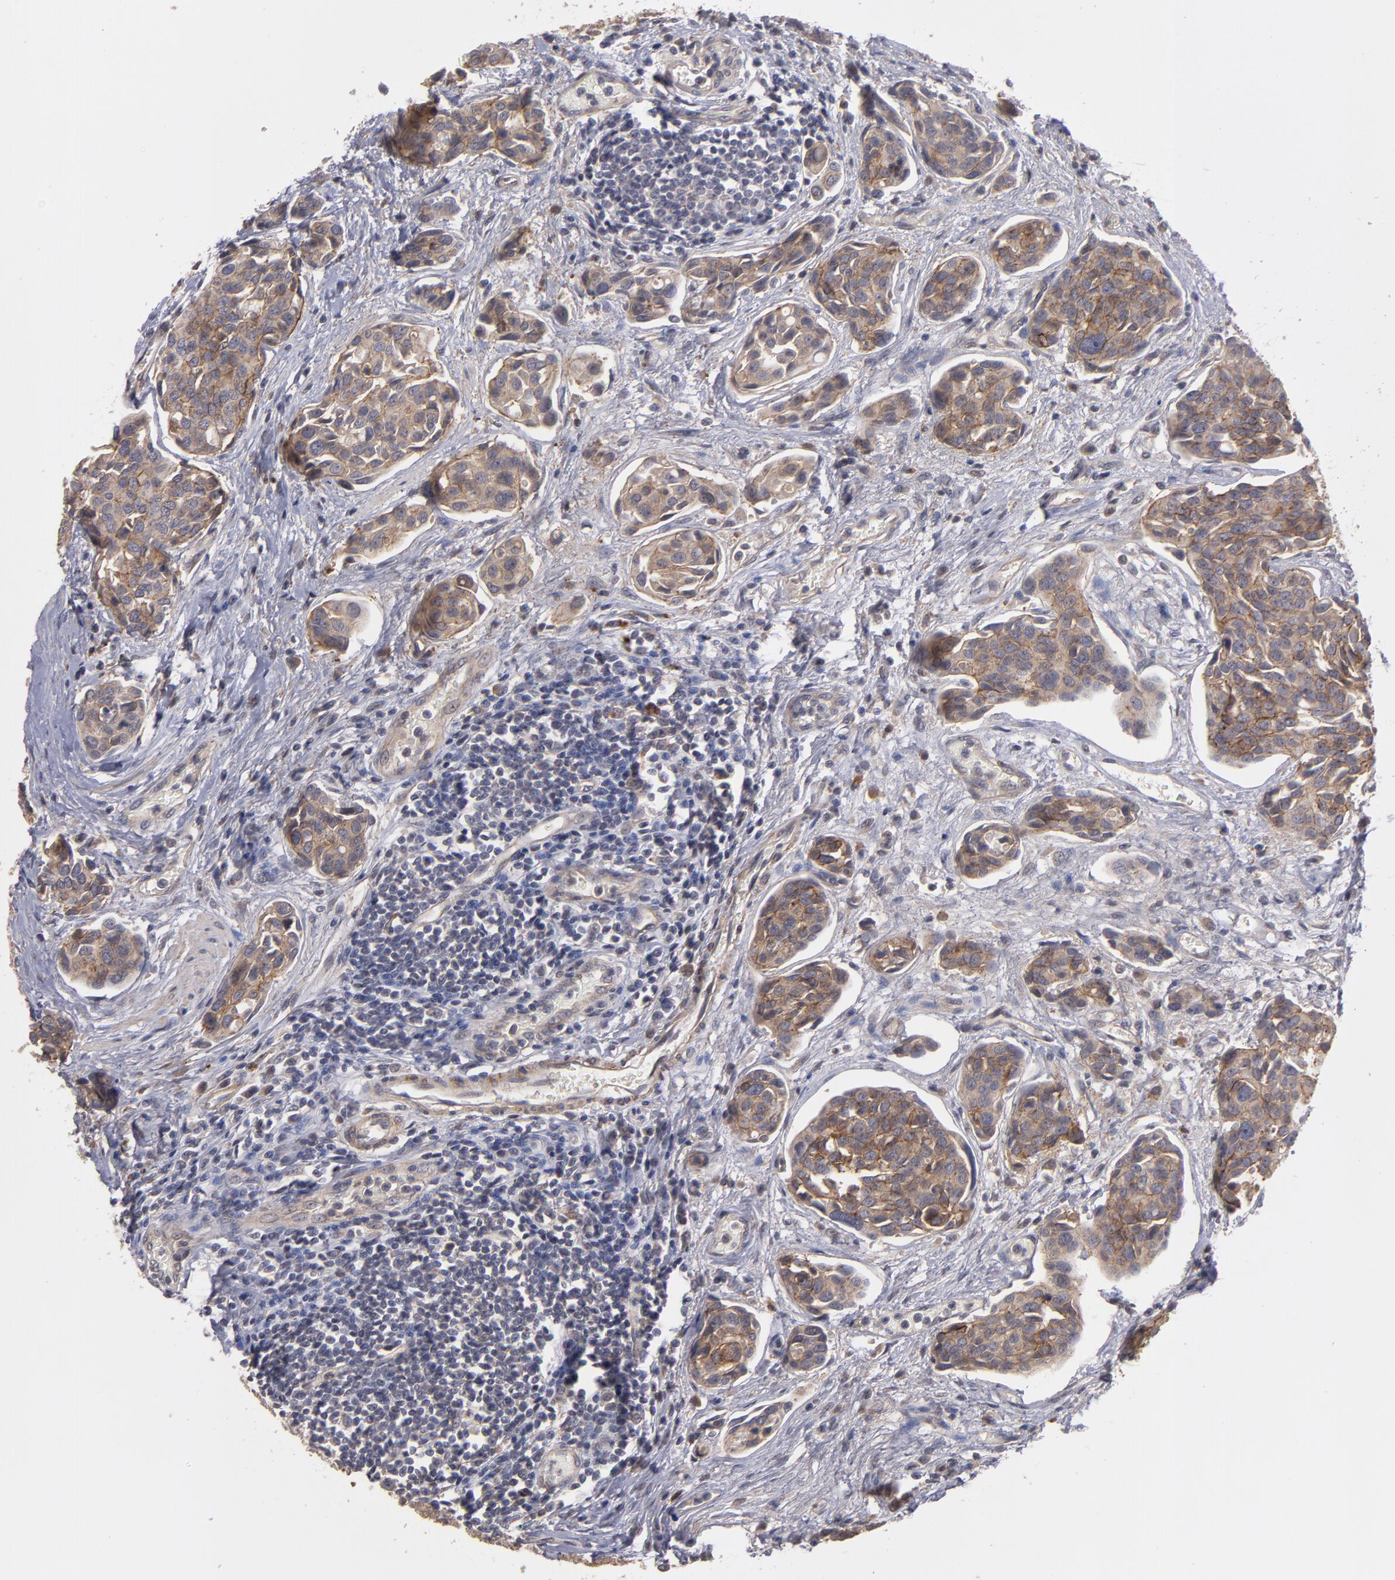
{"staining": {"intensity": "moderate", "quantity": ">75%", "location": "cytoplasmic/membranous"}, "tissue": "urothelial cancer", "cell_type": "Tumor cells", "image_type": "cancer", "snomed": [{"axis": "morphology", "description": "Urothelial carcinoma, High grade"}, {"axis": "topography", "description": "Urinary bladder"}], "caption": "Moderate cytoplasmic/membranous expression for a protein is appreciated in approximately >75% of tumor cells of urothelial cancer using immunohistochemistry (IHC).", "gene": "CTSO", "patient": {"sex": "male", "age": 78}}